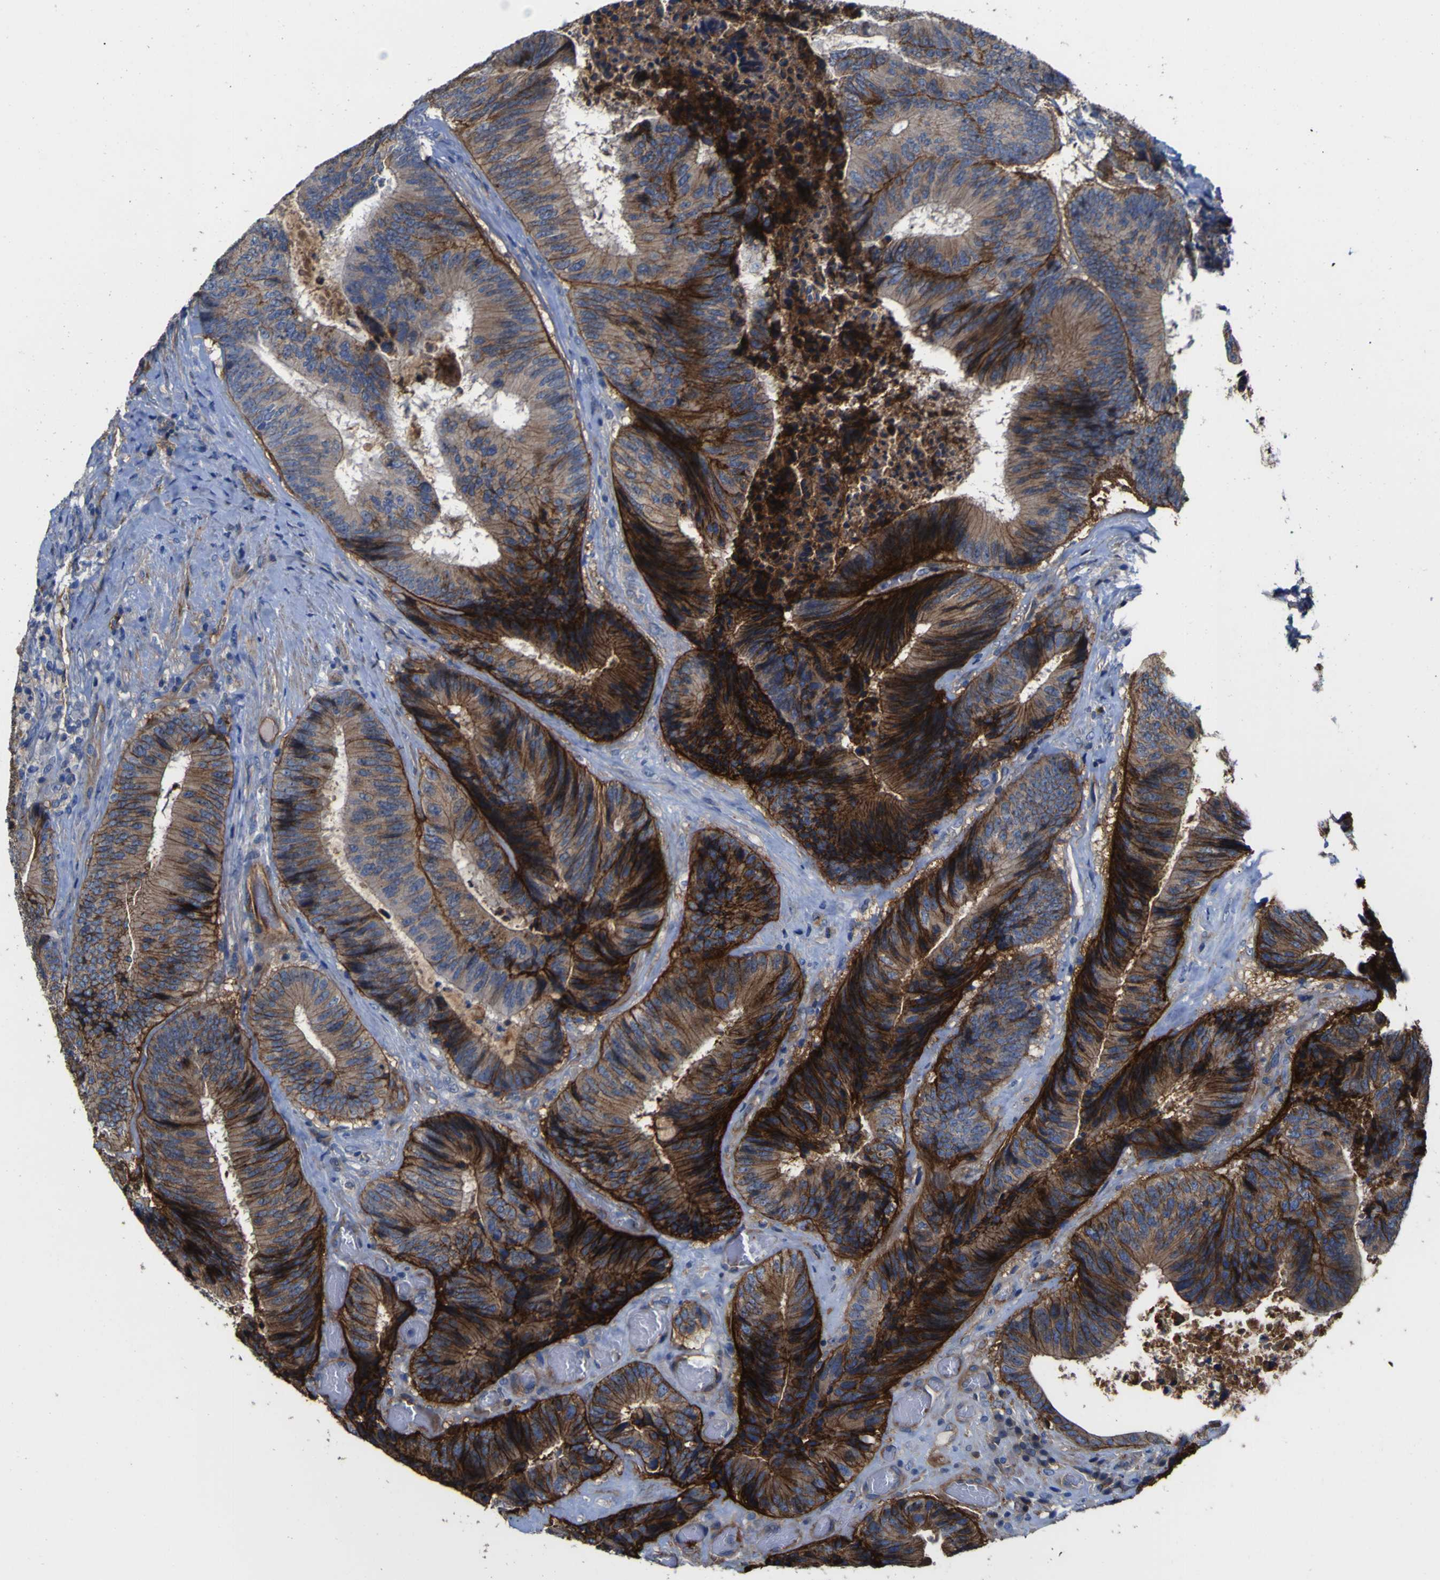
{"staining": {"intensity": "moderate", "quantity": ">75%", "location": "cytoplasmic/membranous"}, "tissue": "colorectal cancer", "cell_type": "Tumor cells", "image_type": "cancer", "snomed": [{"axis": "morphology", "description": "Adenocarcinoma, NOS"}, {"axis": "topography", "description": "Rectum"}], "caption": "There is medium levels of moderate cytoplasmic/membranous positivity in tumor cells of colorectal cancer, as demonstrated by immunohistochemical staining (brown color).", "gene": "CD151", "patient": {"sex": "male", "age": 72}}